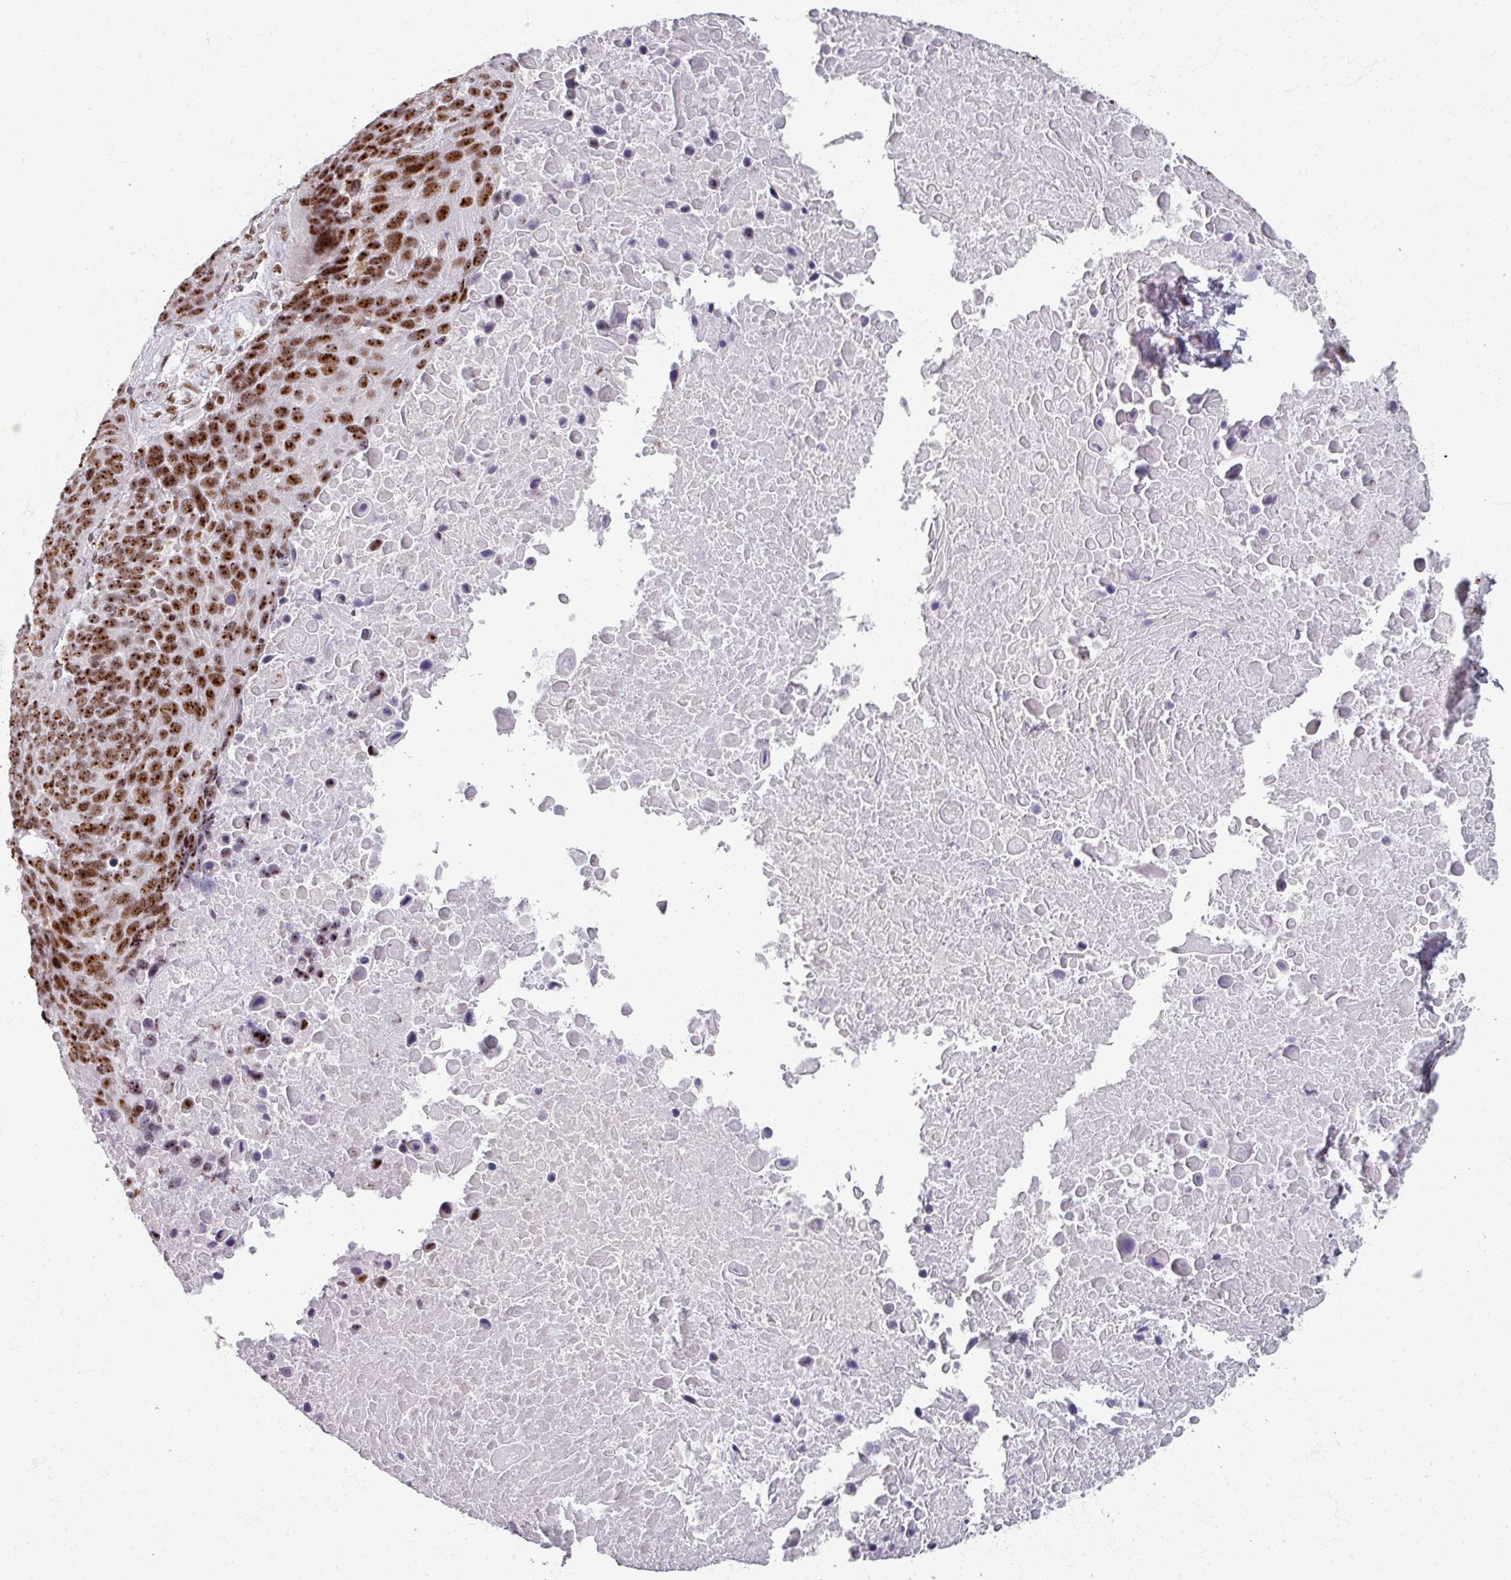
{"staining": {"intensity": "strong", "quantity": ">75%", "location": "nuclear"}, "tissue": "lung cancer", "cell_type": "Tumor cells", "image_type": "cancer", "snomed": [{"axis": "morphology", "description": "Normal tissue, NOS"}, {"axis": "morphology", "description": "Squamous cell carcinoma, NOS"}, {"axis": "topography", "description": "Lymph node"}, {"axis": "topography", "description": "Lung"}], "caption": "IHC (DAB) staining of human lung squamous cell carcinoma shows strong nuclear protein expression in approximately >75% of tumor cells.", "gene": "ADAR", "patient": {"sex": "male", "age": 66}}